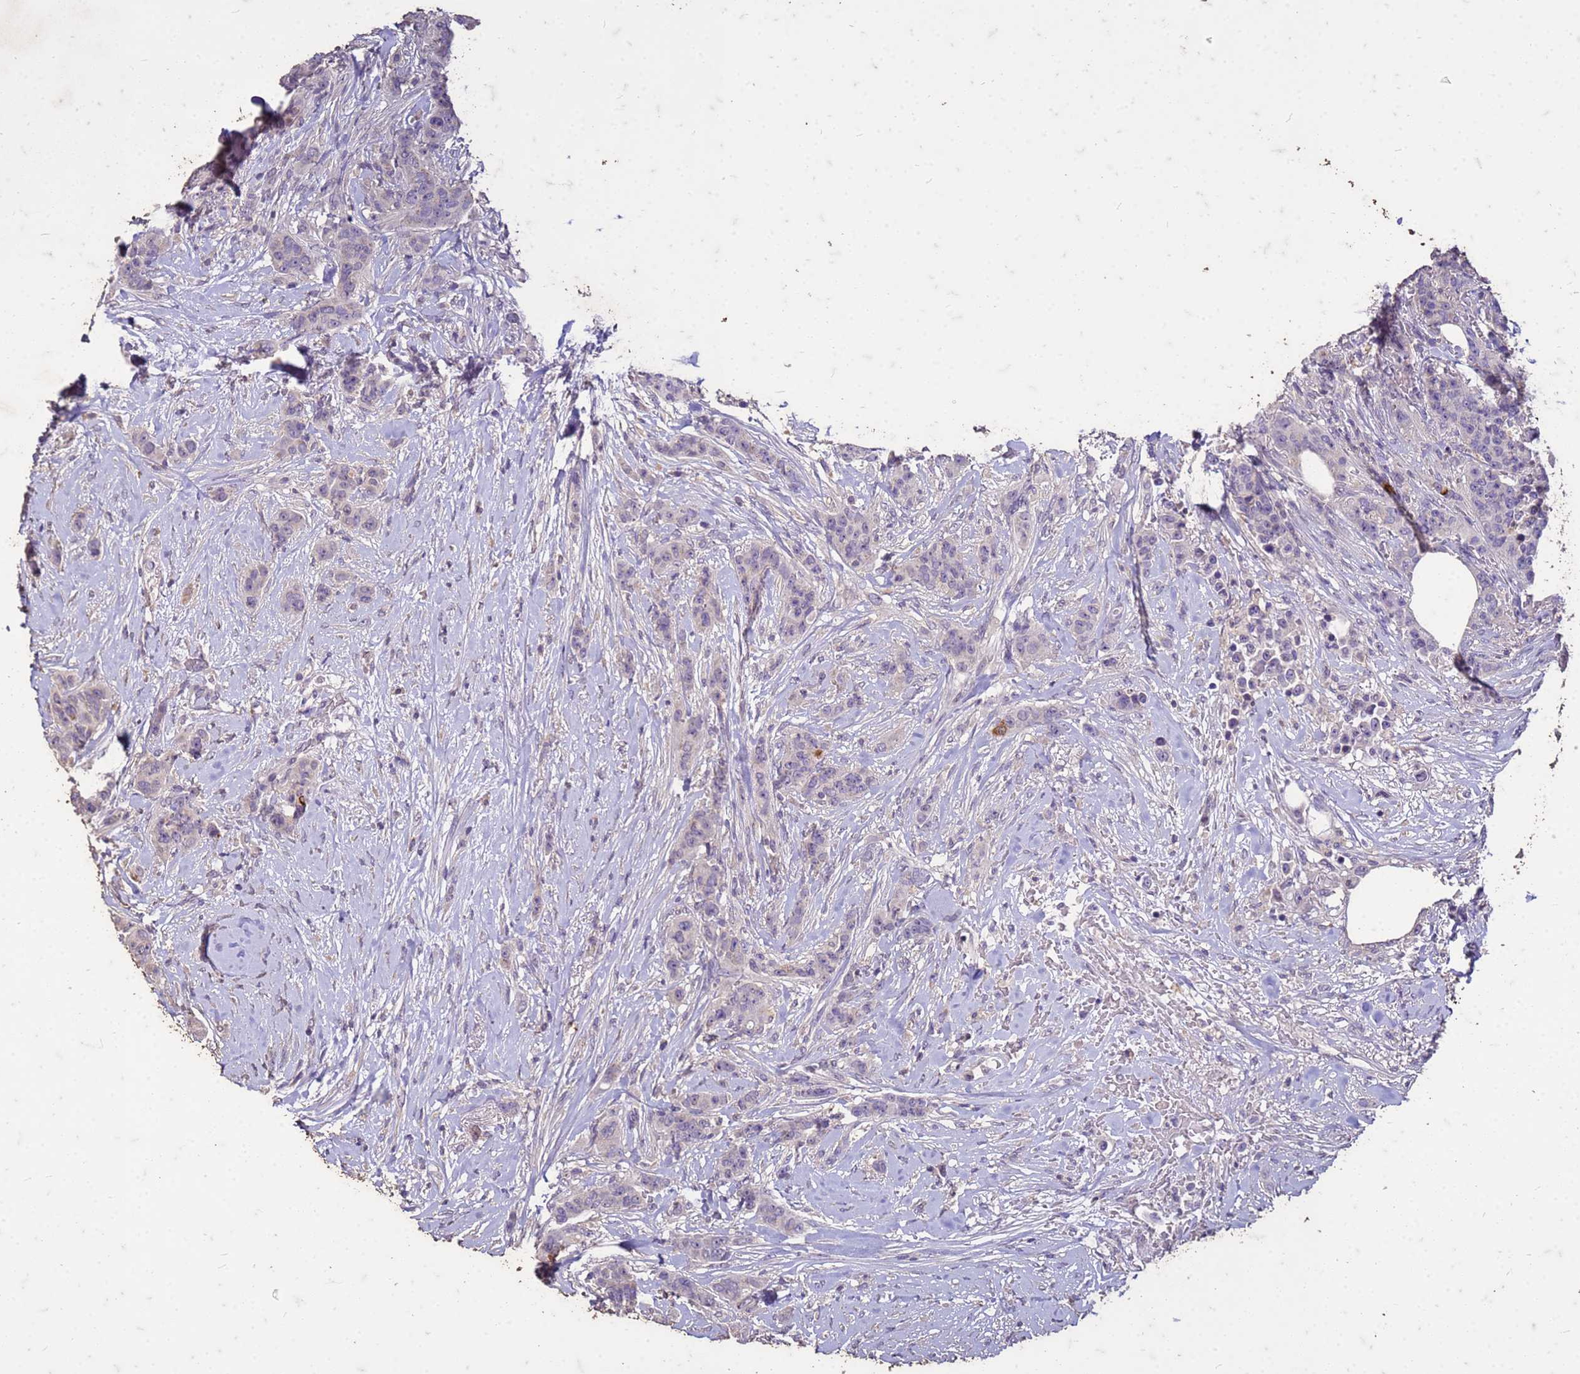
{"staining": {"intensity": "negative", "quantity": "none", "location": "none"}, "tissue": "breast cancer", "cell_type": "Tumor cells", "image_type": "cancer", "snomed": [{"axis": "morphology", "description": "Duct carcinoma"}, {"axis": "topography", "description": "Breast"}], "caption": "DAB (3,3'-diaminobenzidine) immunohistochemical staining of breast infiltrating ductal carcinoma demonstrates no significant expression in tumor cells.", "gene": "FAM184B", "patient": {"sex": "female", "age": 40}}